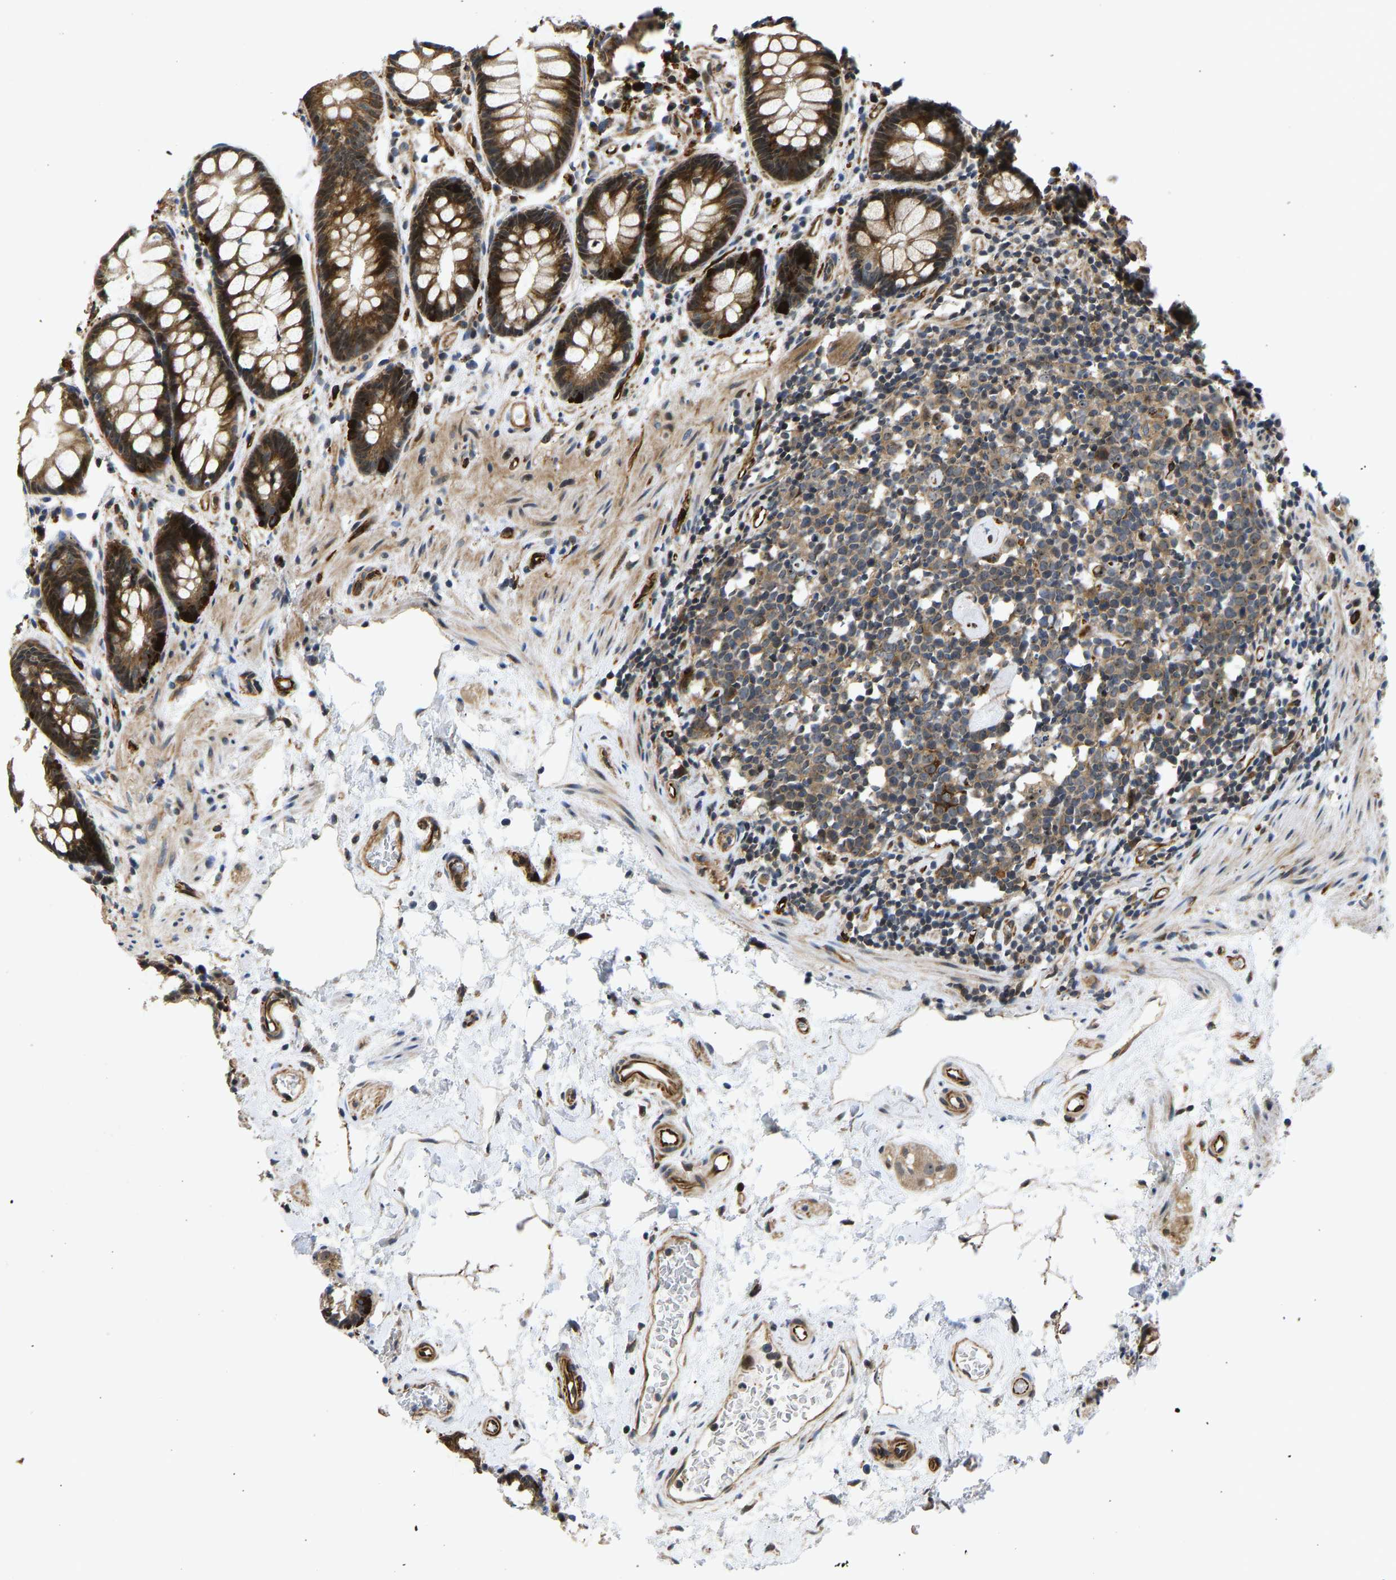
{"staining": {"intensity": "strong", "quantity": ">75%", "location": "cytoplasmic/membranous"}, "tissue": "rectum", "cell_type": "Glandular cells", "image_type": "normal", "snomed": [{"axis": "morphology", "description": "Normal tissue, NOS"}, {"axis": "topography", "description": "Rectum"}], "caption": "Protein expression analysis of normal human rectum reveals strong cytoplasmic/membranous staining in about >75% of glandular cells. (DAB (3,3'-diaminobenzidine) IHC with brightfield microscopy, high magnification).", "gene": "RESF1", "patient": {"sex": "male", "age": 64}}